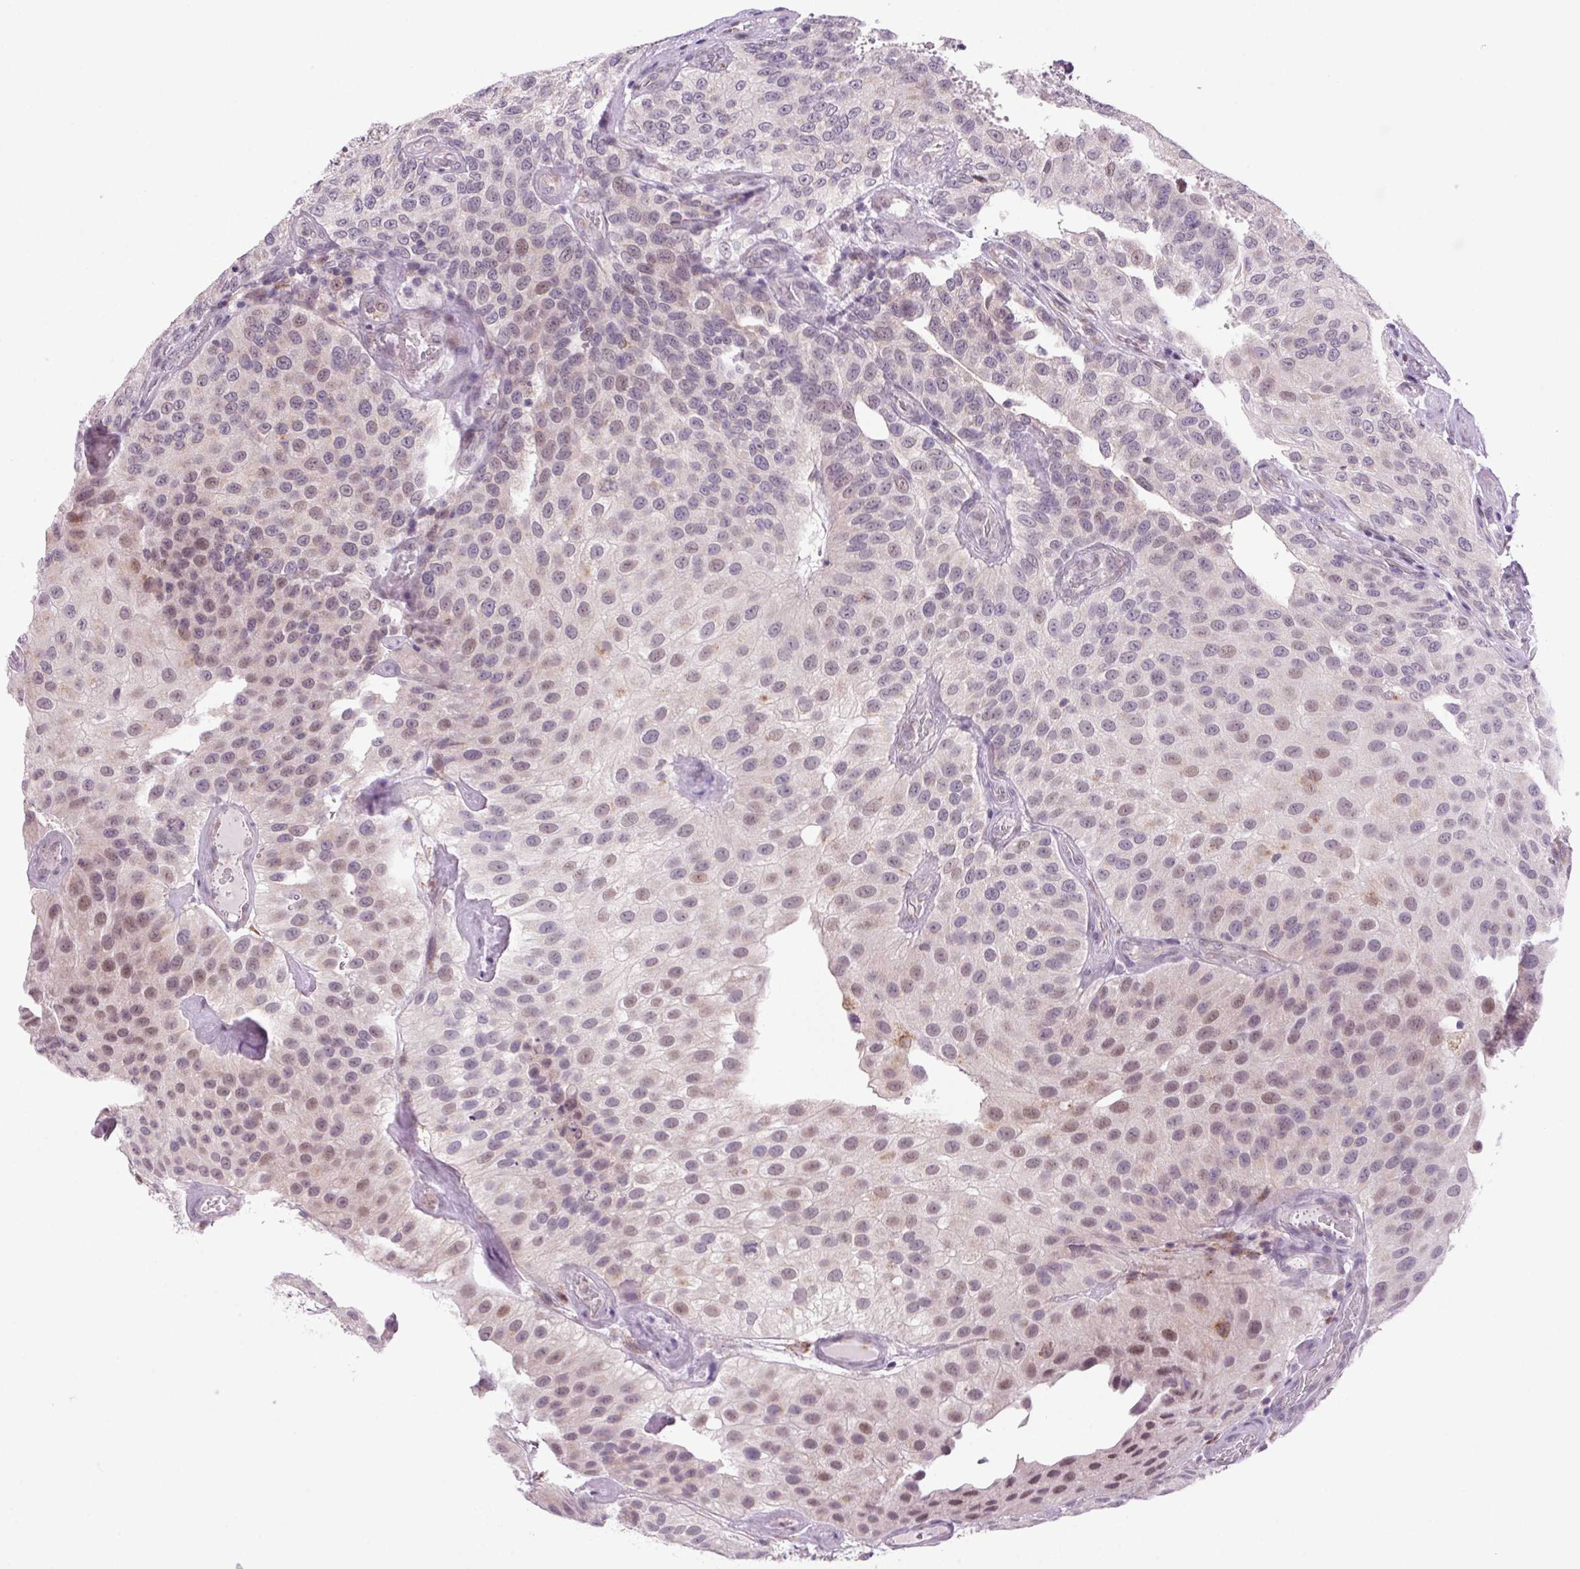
{"staining": {"intensity": "weak", "quantity": "25%-75%", "location": "nuclear"}, "tissue": "urothelial cancer", "cell_type": "Tumor cells", "image_type": "cancer", "snomed": [{"axis": "morphology", "description": "Urothelial carcinoma, NOS"}, {"axis": "topography", "description": "Urinary bladder"}], "caption": "A micrograph of human urothelial cancer stained for a protein demonstrates weak nuclear brown staining in tumor cells.", "gene": "AKR1E2", "patient": {"sex": "male", "age": 87}}